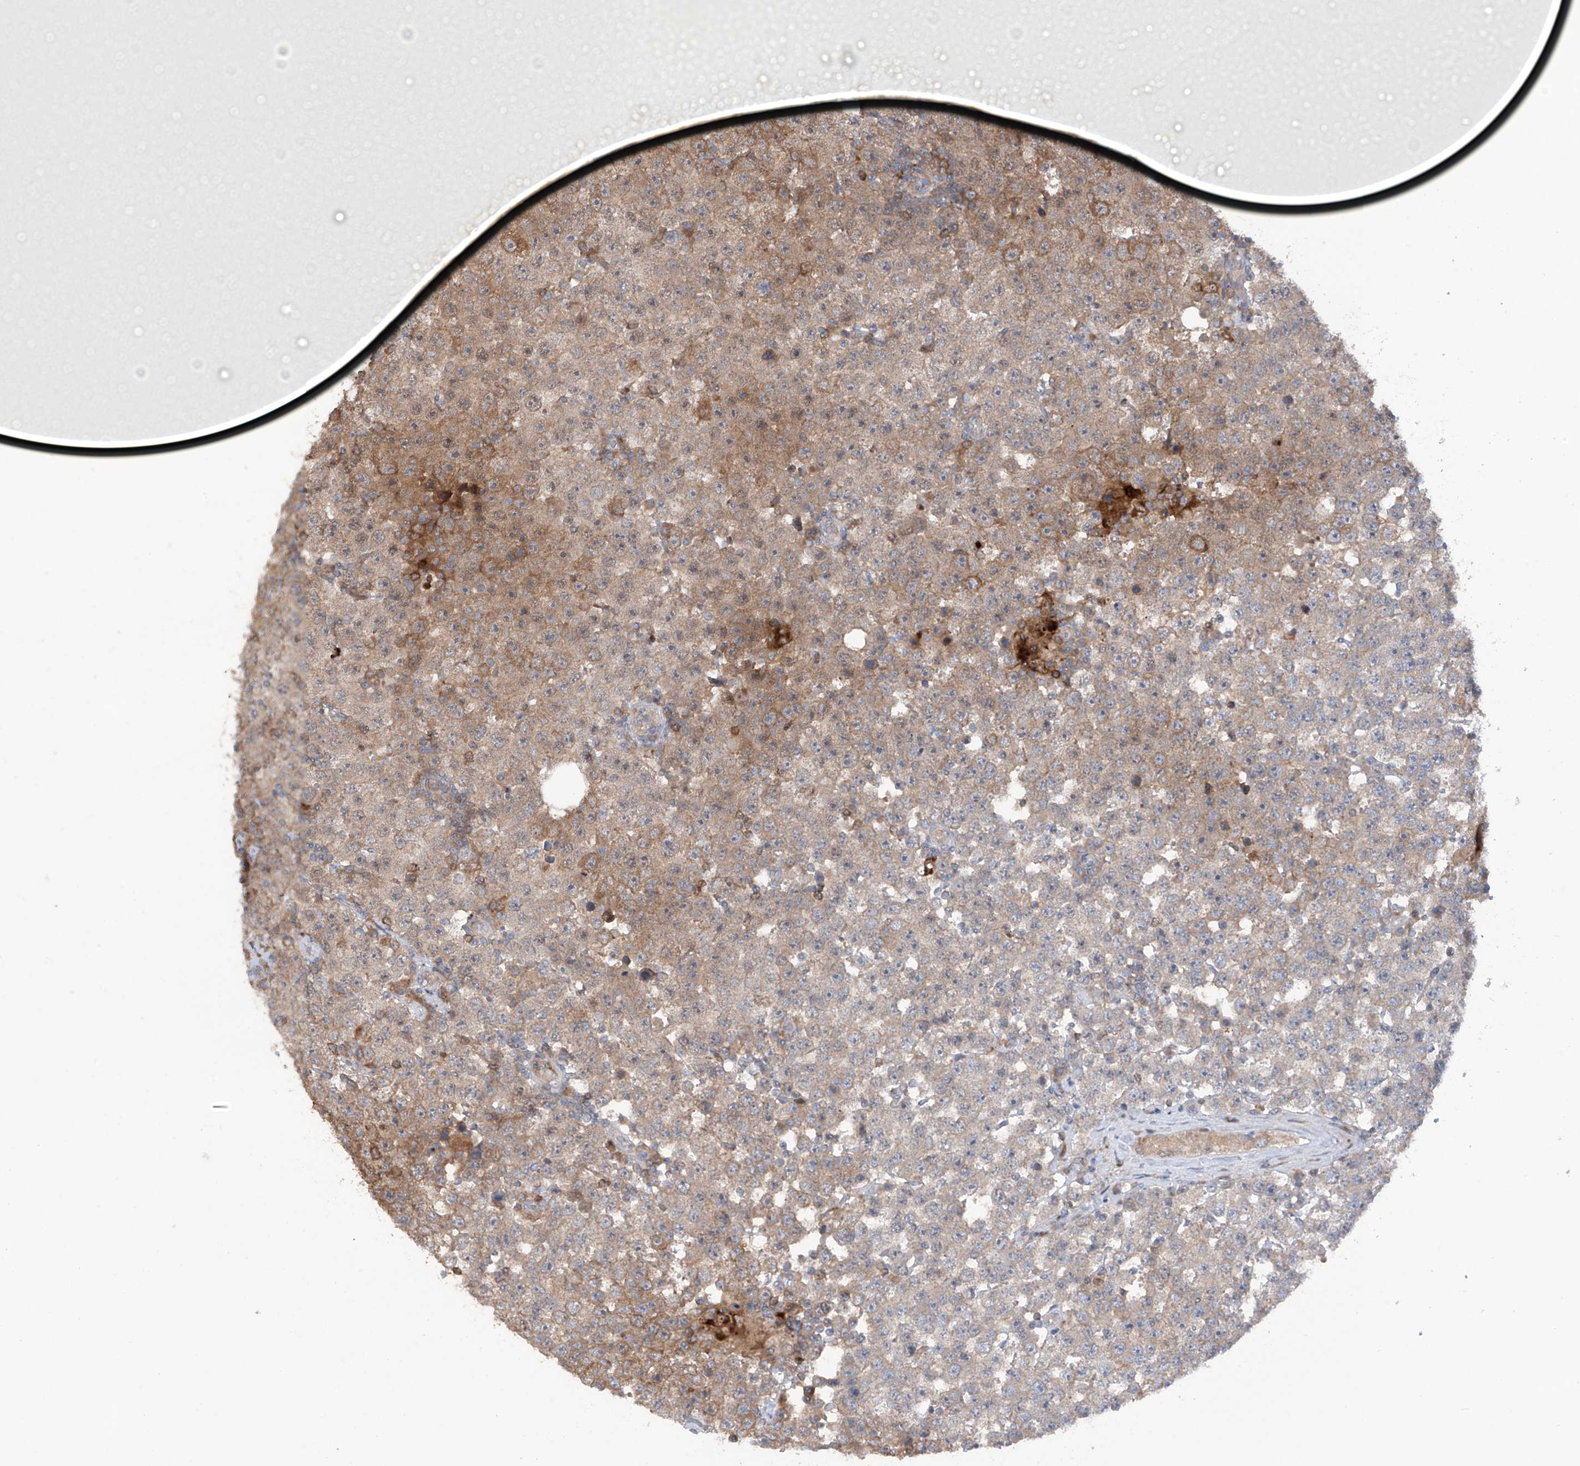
{"staining": {"intensity": "moderate", "quantity": "25%-75%", "location": "cytoplasmic/membranous"}, "tissue": "testis cancer", "cell_type": "Tumor cells", "image_type": "cancer", "snomed": [{"axis": "morphology", "description": "Seminoma, NOS"}, {"axis": "topography", "description": "Testis"}], "caption": "Protein analysis of testis seminoma tissue demonstrates moderate cytoplasmic/membranous expression in approximately 25%-75% of tumor cells. (DAB = brown stain, brightfield microscopy at high magnification).", "gene": "SAMD3", "patient": {"sex": "male", "age": 28}}